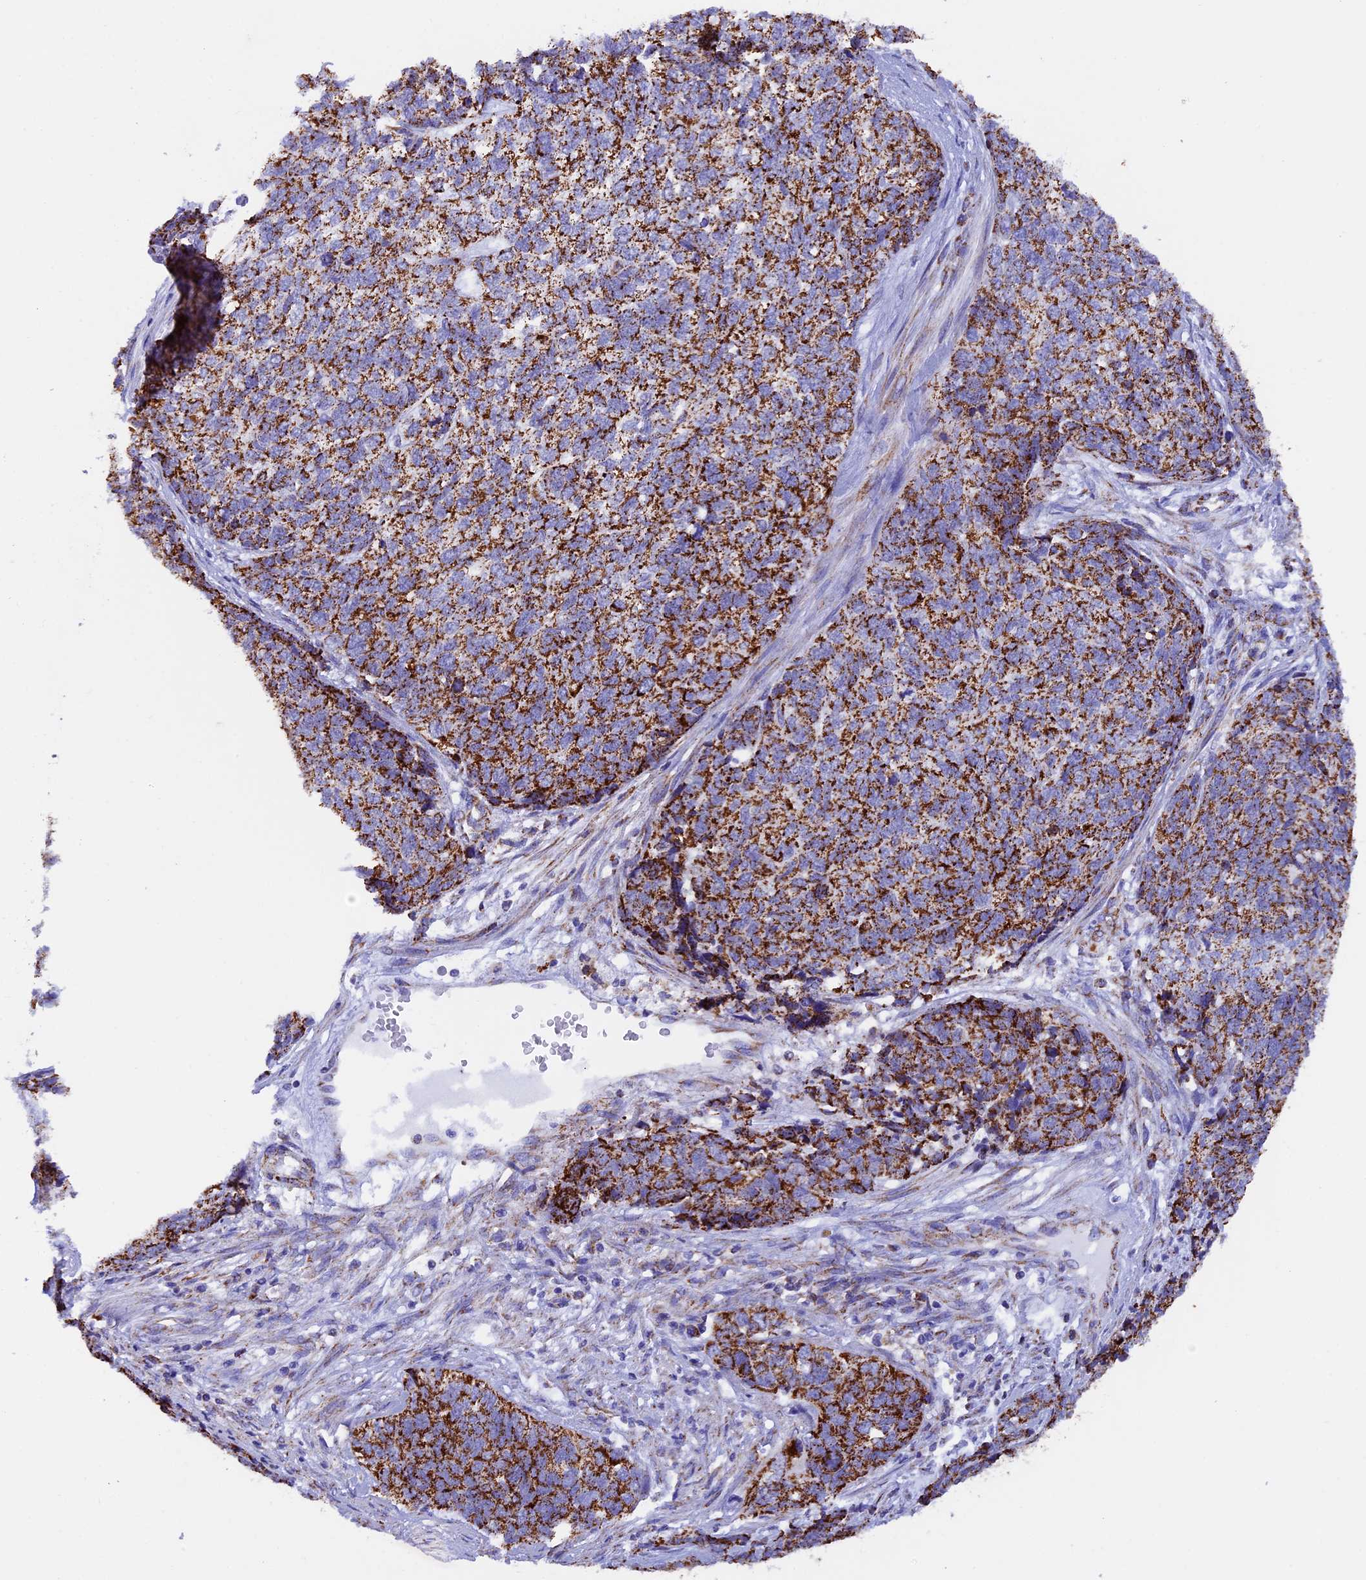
{"staining": {"intensity": "strong", "quantity": ">75%", "location": "cytoplasmic/membranous"}, "tissue": "cervical cancer", "cell_type": "Tumor cells", "image_type": "cancer", "snomed": [{"axis": "morphology", "description": "Squamous cell carcinoma, NOS"}, {"axis": "topography", "description": "Cervix"}], "caption": "DAB immunohistochemical staining of cervical cancer reveals strong cytoplasmic/membranous protein expression in about >75% of tumor cells.", "gene": "SLC8B1", "patient": {"sex": "female", "age": 63}}